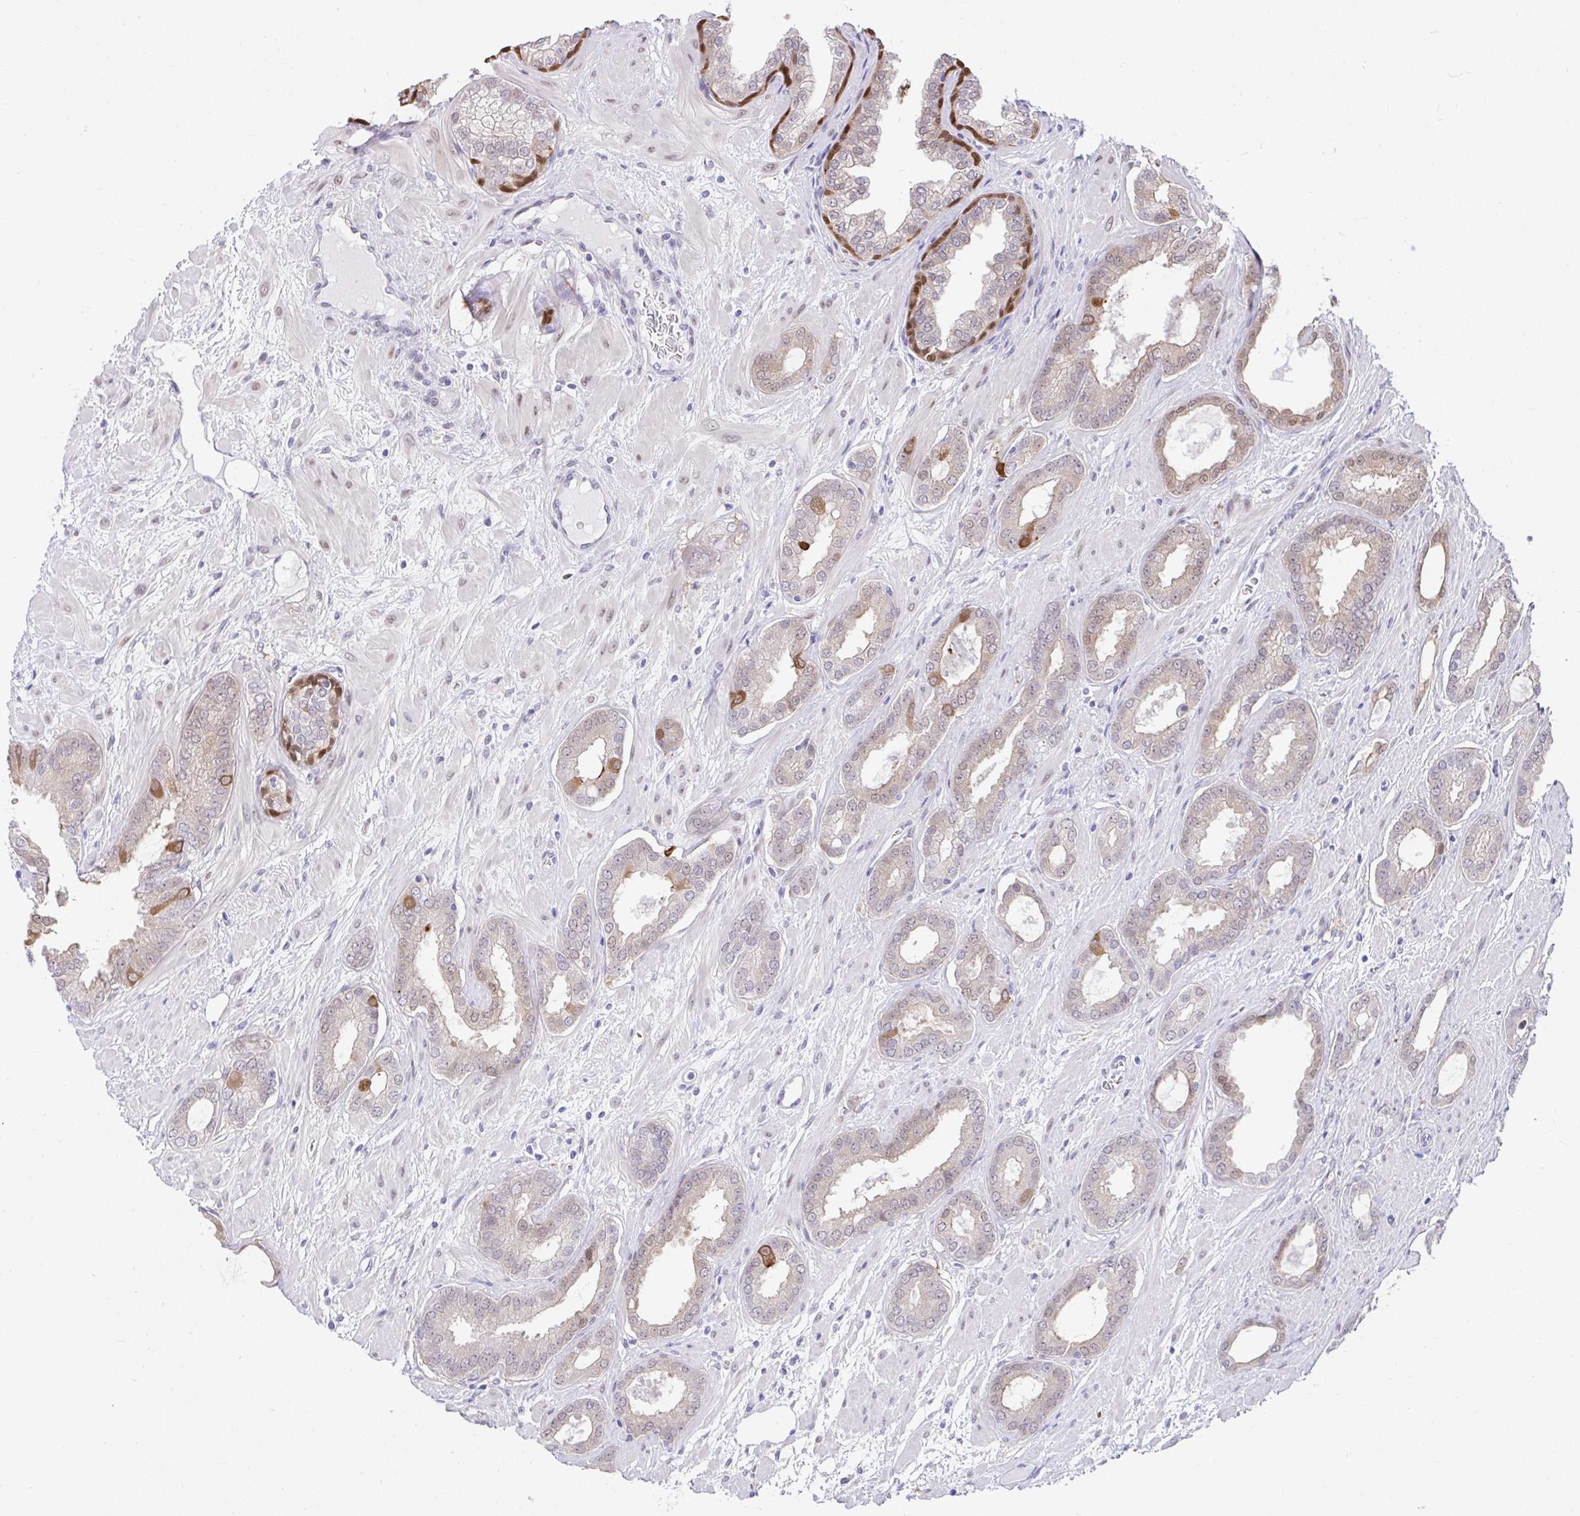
{"staining": {"intensity": "moderate", "quantity": "<25%", "location": "cytoplasmic/membranous"}, "tissue": "prostate cancer", "cell_type": "Tumor cells", "image_type": "cancer", "snomed": [{"axis": "morphology", "description": "Adenocarcinoma, High grade"}, {"axis": "topography", "description": "Prostate"}], "caption": "Moderate cytoplasmic/membranous staining for a protein is present in approximately <25% of tumor cells of prostate cancer using immunohistochemistry (IHC).", "gene": "ZNF485", "patient": {"sex": "male", "age": 58}}